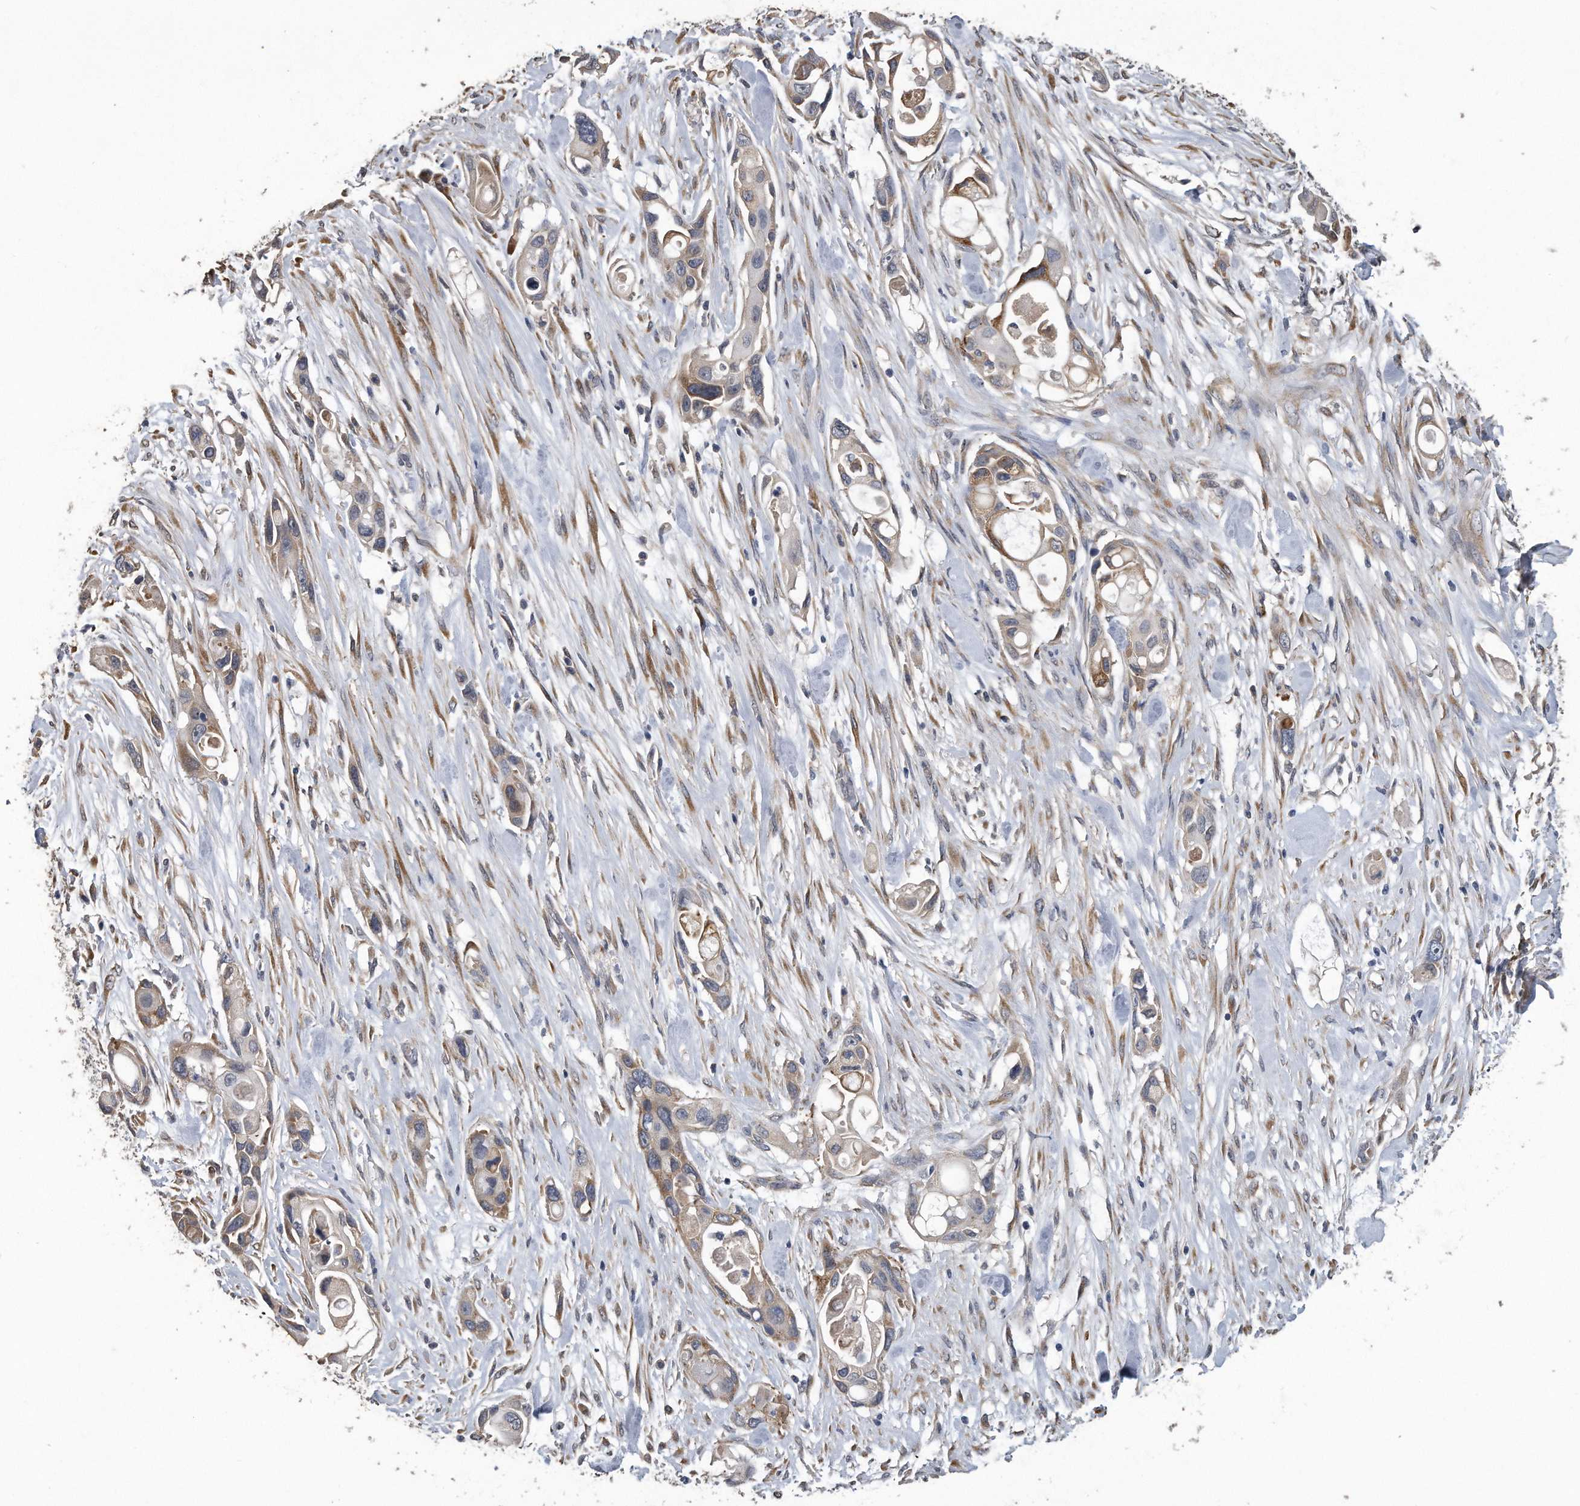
{"staining": {"intensity": "weak", "quantity": "<25%", "location": "cytoplasmic/membranous"}, "tissue": "pancreatic cancer", "cell_type": "Tumor cells", "image_type": "cancer", "snomed": [{"axis": "morphology", "description": "Adenocarcinoma, NOS"}, {"axis": "topography", "description": "Pancreas"}], "caption": "Pancreatic adenocarcinoma was stained to show a protein in brown. There is no significant expression in tumor cells.", "gene": "PCLO", "patient": {"sex": "female", "age": 60}}